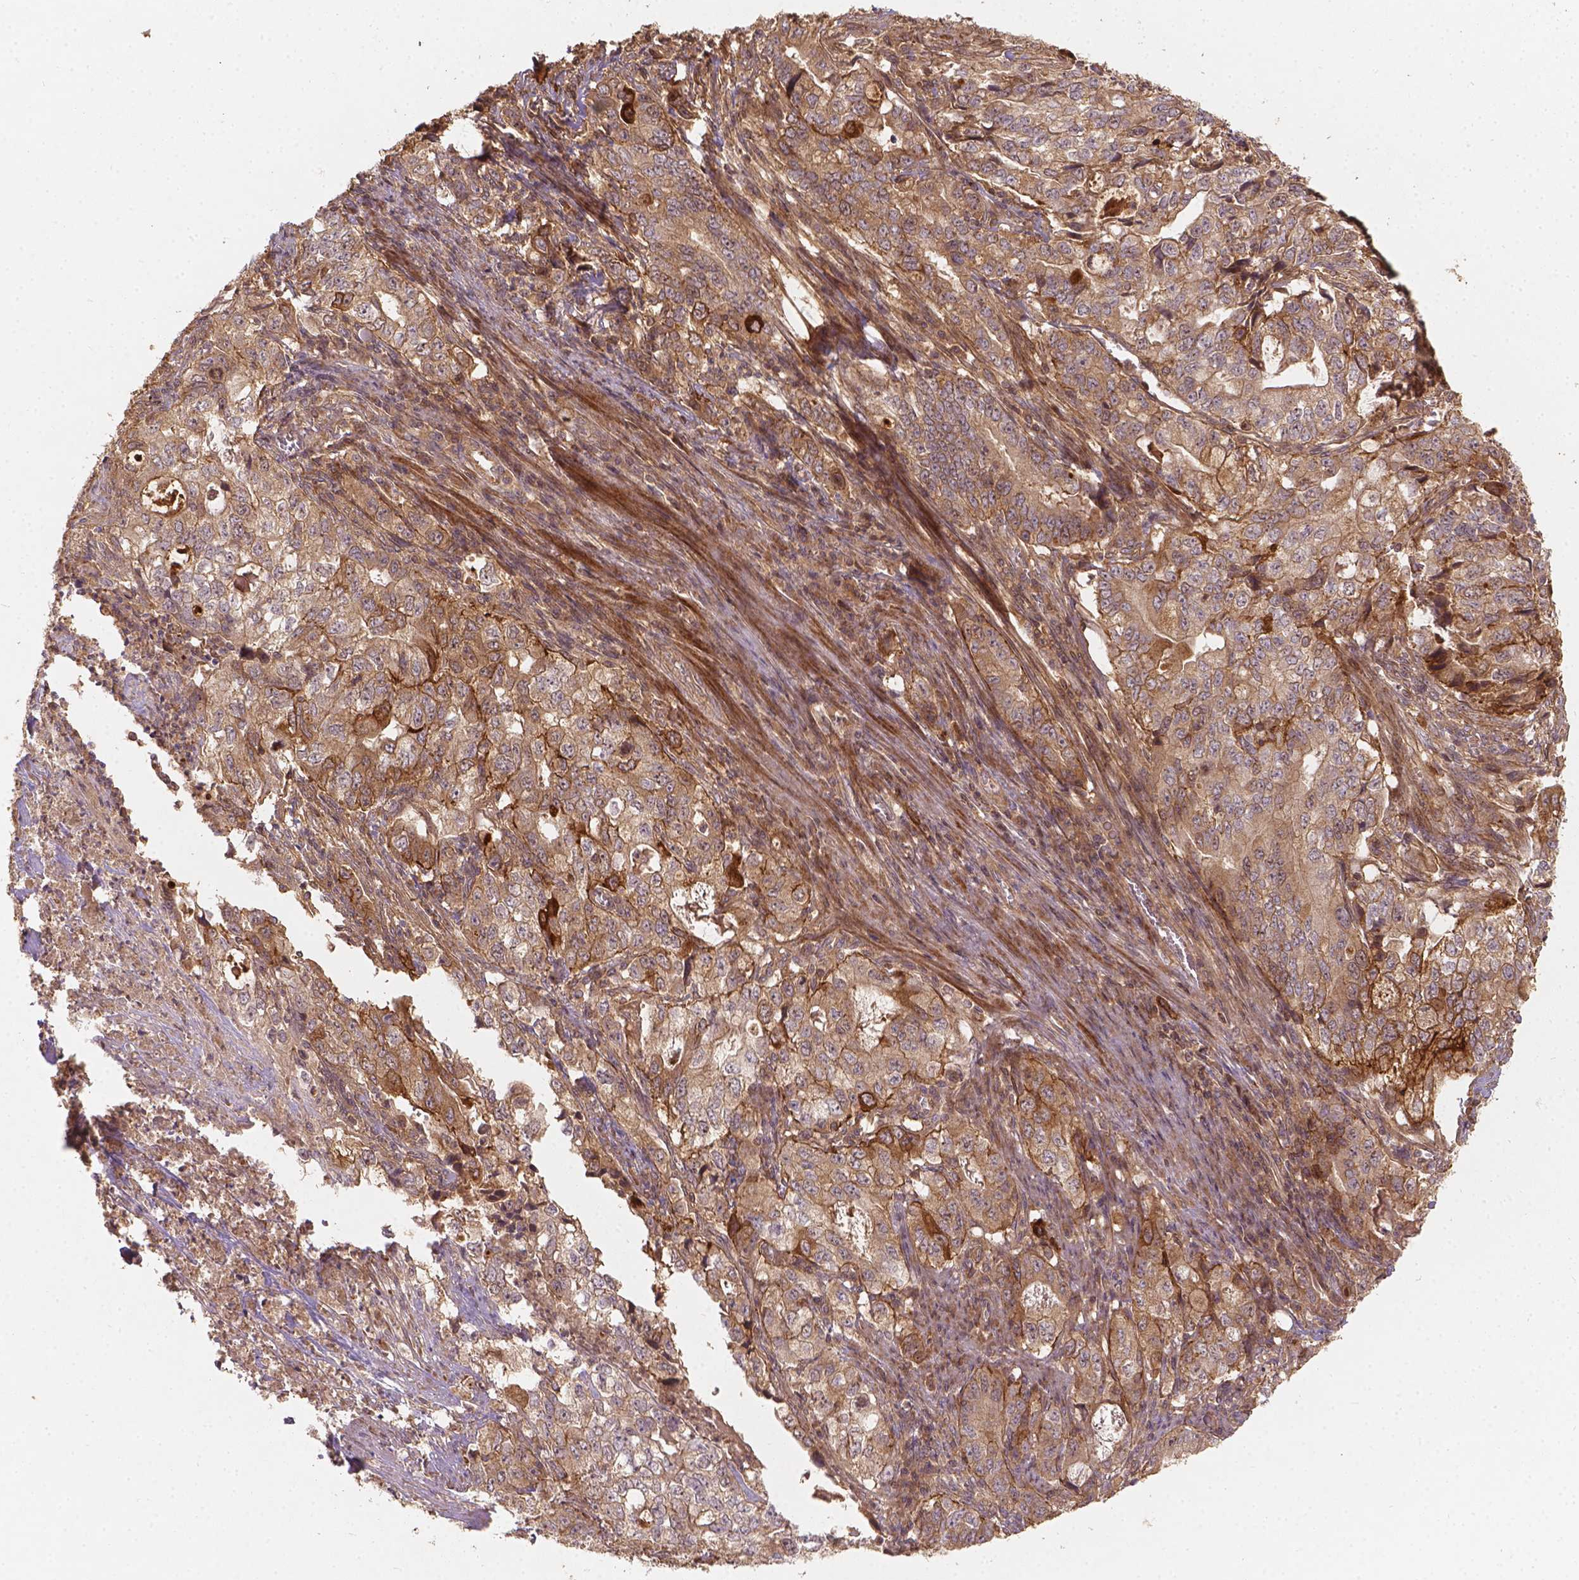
{"staining": {"intensity": "moderate", "quantity": ">75%", "location": "cytoplasmic/membranous"}, "tissue": "stomach cancer", "cell_type": "Tumor cells", "image_type": "cancer", "snomed": [{"axis": "morphology", "description": "Adenocarcinoma, NOS"}, {"axis": "topography", "description": "Stomach, lower"}], "caption": "Immunohistochemical staining of adenocarcinoma (stomach) reveals medium levels of moderate cytoplasmic/membranous expression in approximately >75% of tumor cells. (Brightfield microscopy of DAB IHC at high magnification).", "gene": "XPR1", "patient": {"sex": "female", "age": 72}}